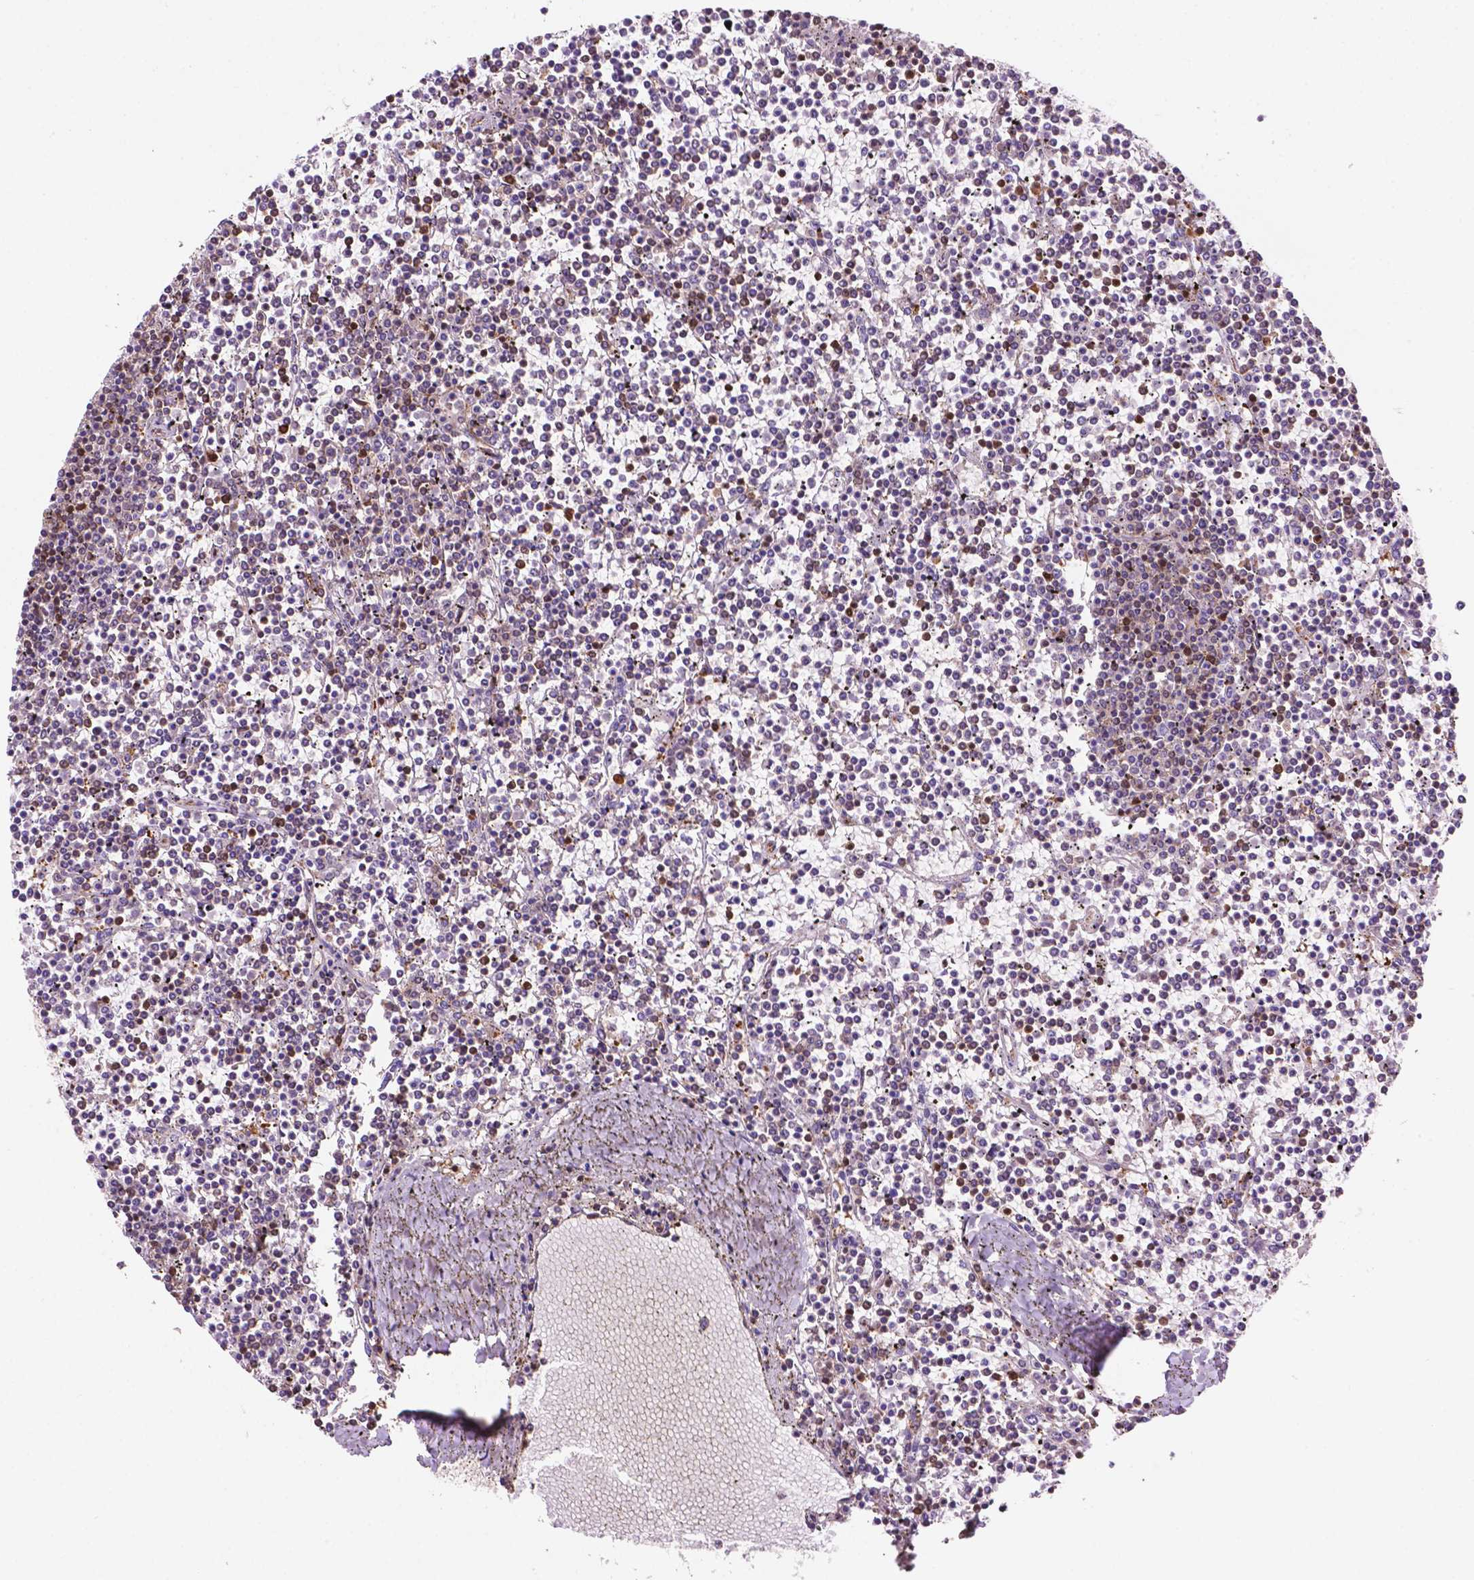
{"staining": {"intensity": "moderate", "quantity": "<25%", "location": "nuclear"}, "tissue": "lymphoma", "cell_type": "Tumor cells", "image_type": "cancer", "snomed": [{"axis": "morphology", "description": "Malignant lymphoma, non-Hodgkin's type, Low grade"}, {"axis": "topography", "description": "Spleen"}], "caption": "Immunohistochemical staining of lymphoma displays moderate nuclear protein staining in about <25% of tumor cells.", "gene": "DCN", "patient": {"sex": "female", "age": 19}}